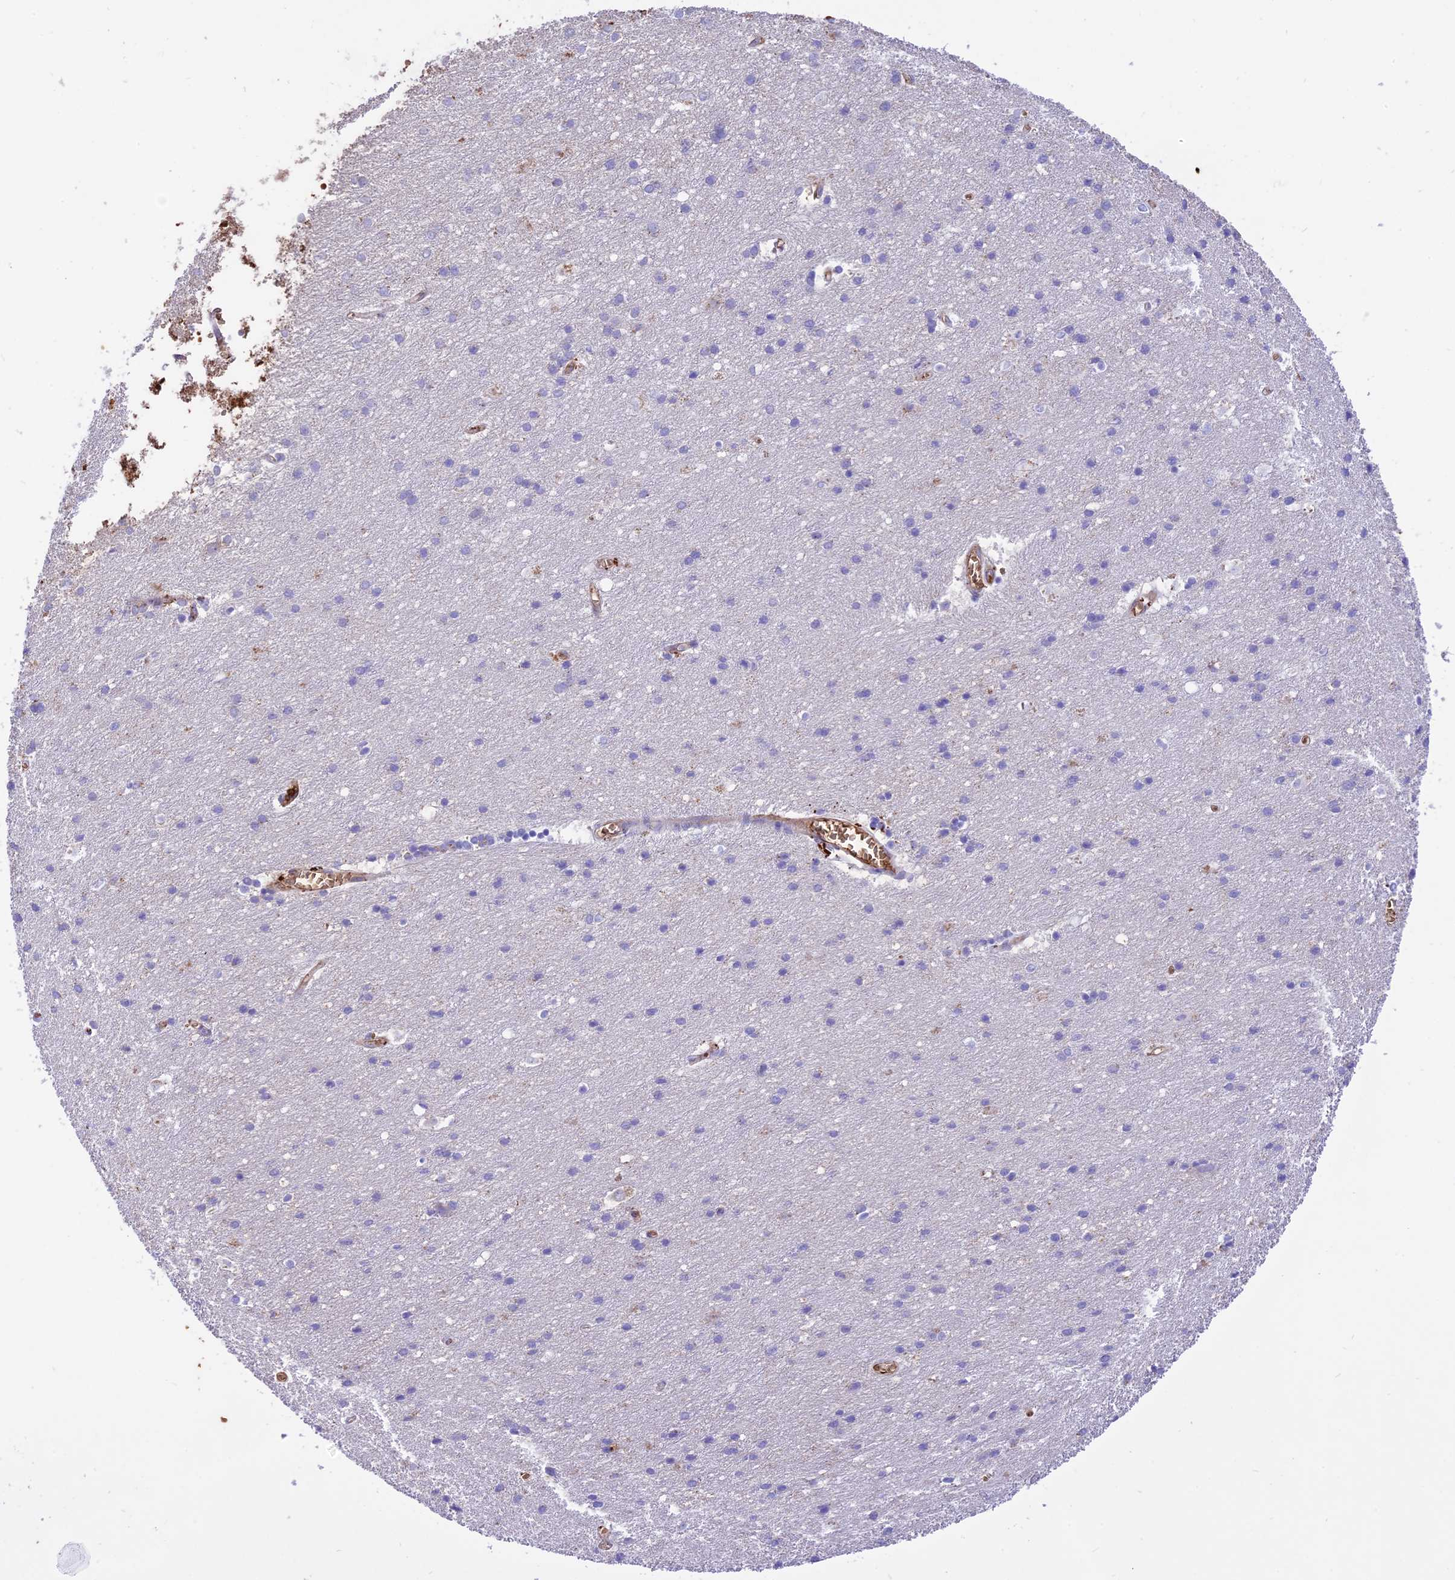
{"staining": {"intensity": "moderate", "quantity": ">75%", "location": "cytoplasmic/membranous"}, "tissue": "cerebral cortex", "cell_type": "Endothelial cells", "image_type": "normal", "snomed": [{"axis": "morphology", "description": "Normal tissue, NOS"}, {"axis": "topography", "description": "Cerebral cortex"}], "caption": "Immunohistochemistry of benign cerebral cortex demonstrates medium levels of moderate cytoplasmic/membranous staining in approximately >75% of endothelial cells.", "gene": "TTC4", "patient": {"sex": "male", "age": 54}}